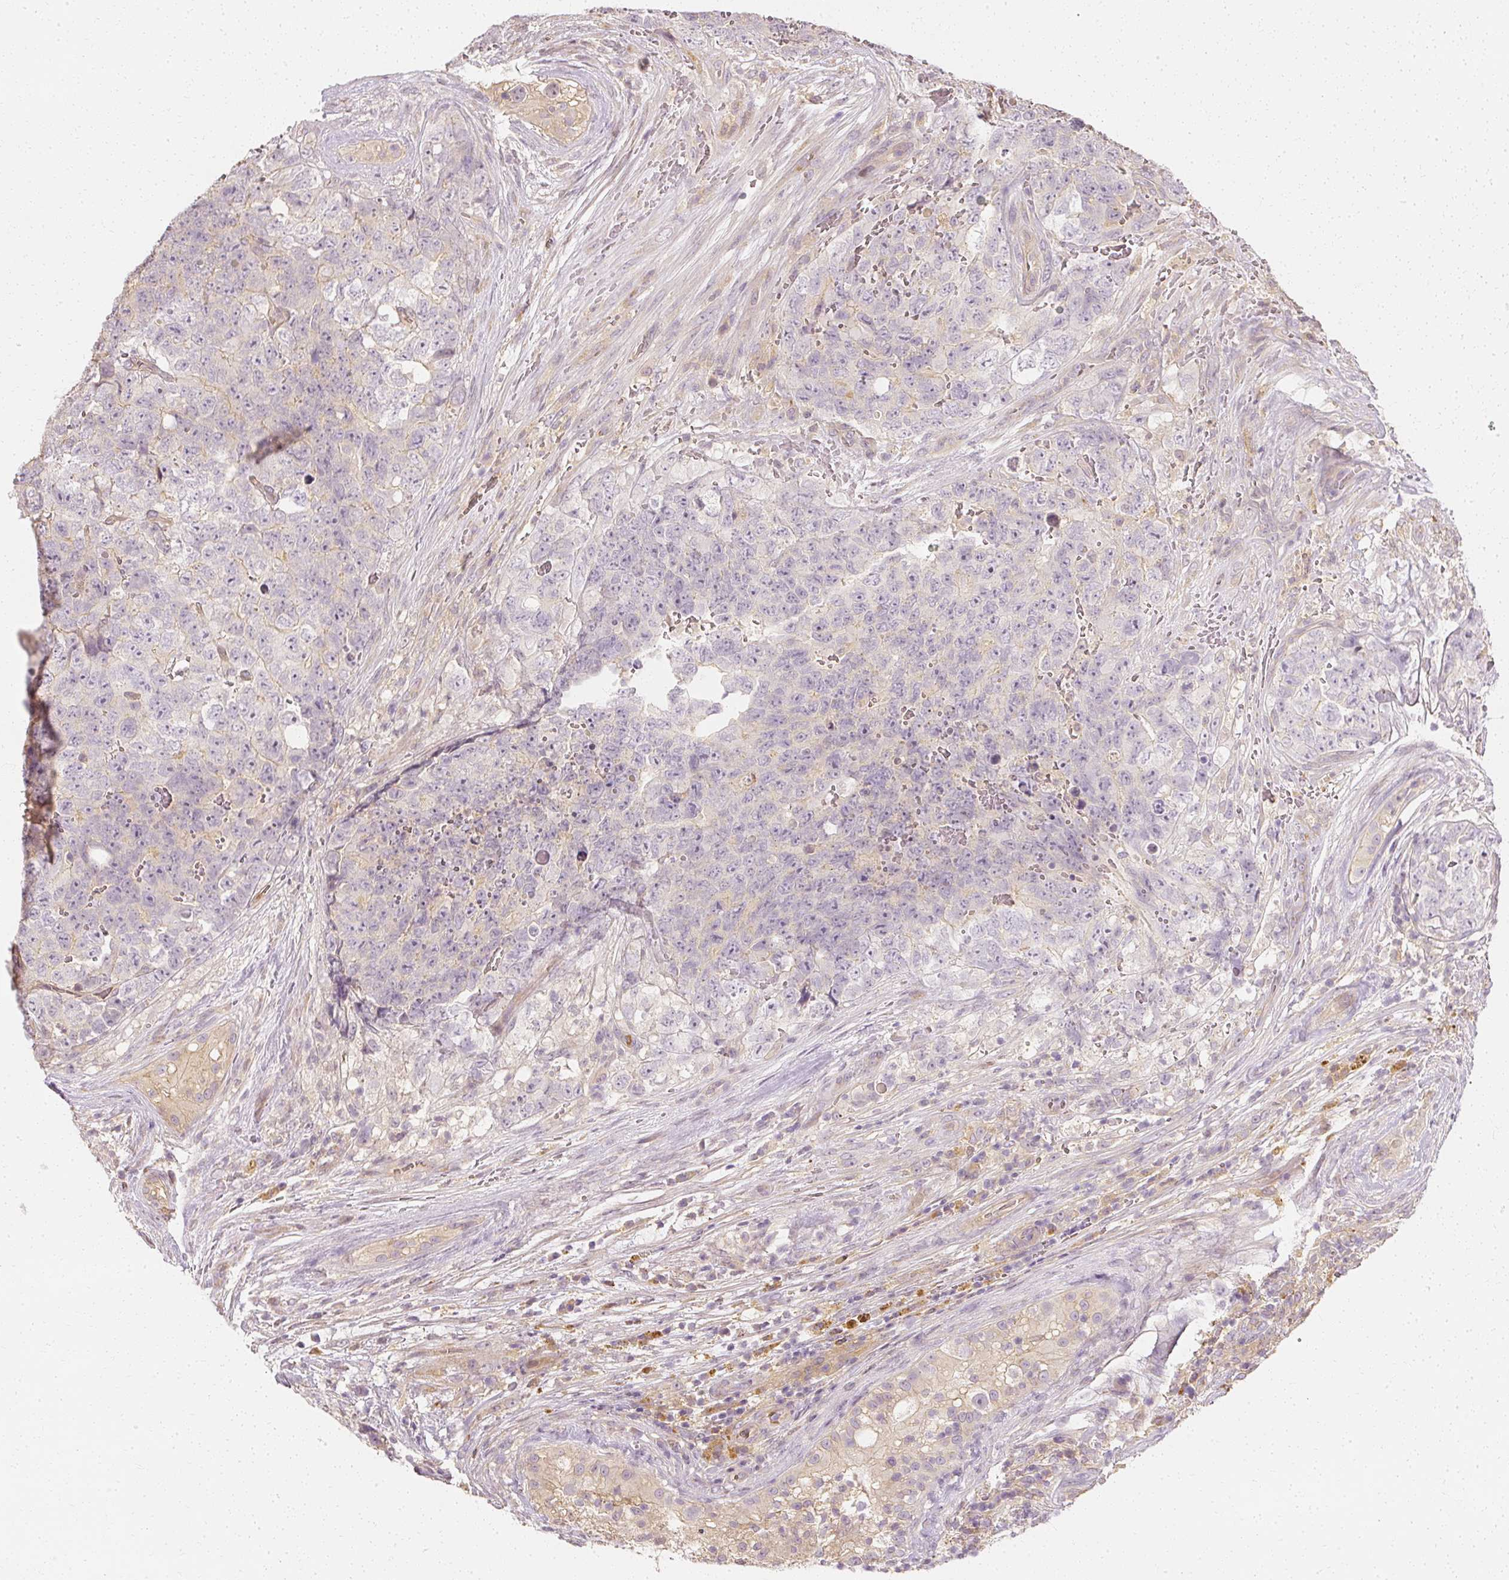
{"staining": {"intensity": "negative", "quantity": "none", "location": "none"}, "tissue": "testis cancer", "cell_type": "Tumor cells", "image_type": "cancer", "snomed": [{"axis": "morphology", "description": "Seminoma, NOS"}, {"axis": "morphology", "description": "Teratoma, malignant, NOS"}, {"axis": "topography", "description": "Testis"}], "caption": "A histopathology image of testis teratoma (malignant) stained for a protein demonstrates no brown staining in tumor cells.", "gene": "GNAQ", "patient": {"sex": "male", "age": 34}}